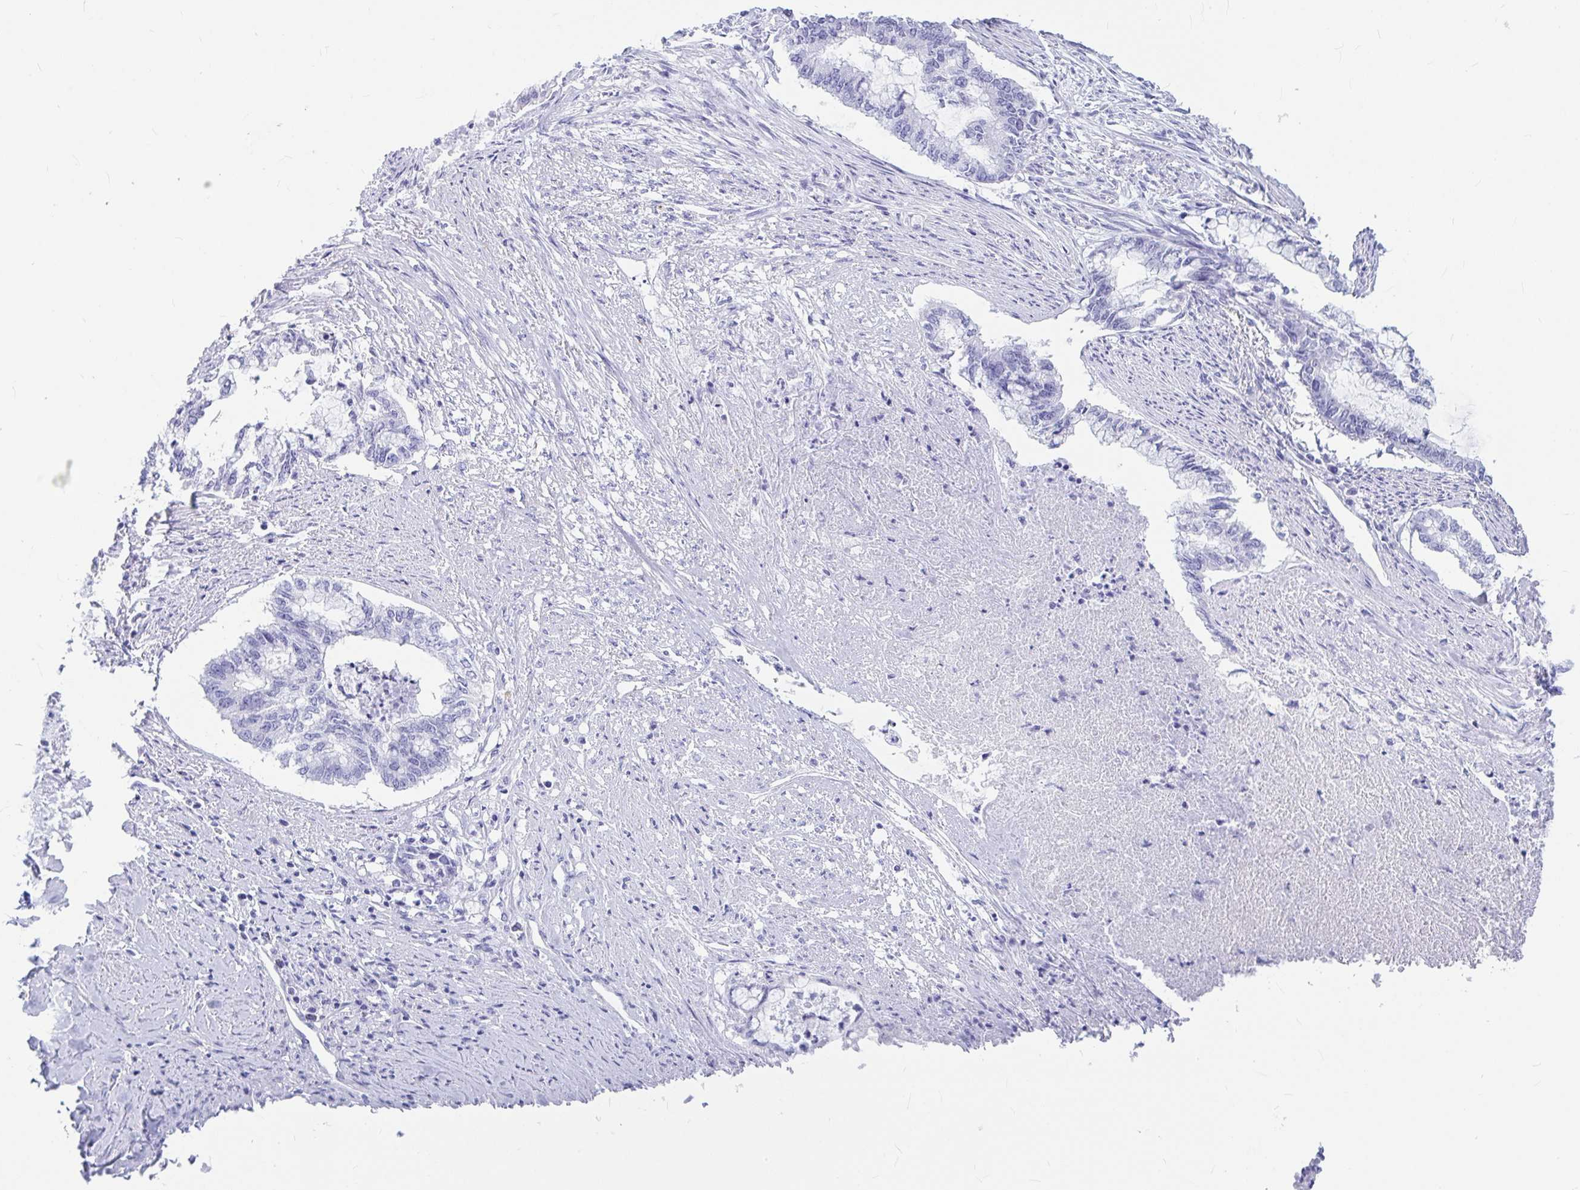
{"staining": {"intensity": "negative", "quantity": "none", "location": "none"}, "tissue": "endometrial cancer", "cell_type": "Tumor cells", "image_type": "cancer", "snomed": [{"axis": "morphology", "description": "Adenocarcinoma, NOS"}, {"axis": "topography", "description": "Endometrium"}], "caption": "The immunohistochemistry photomicrograph has no significant expression in tumor cells of endometrial adenocarcinoma tissue.", "gene": "OR5J2", "patient": {"sex": "female", "age": 79}}